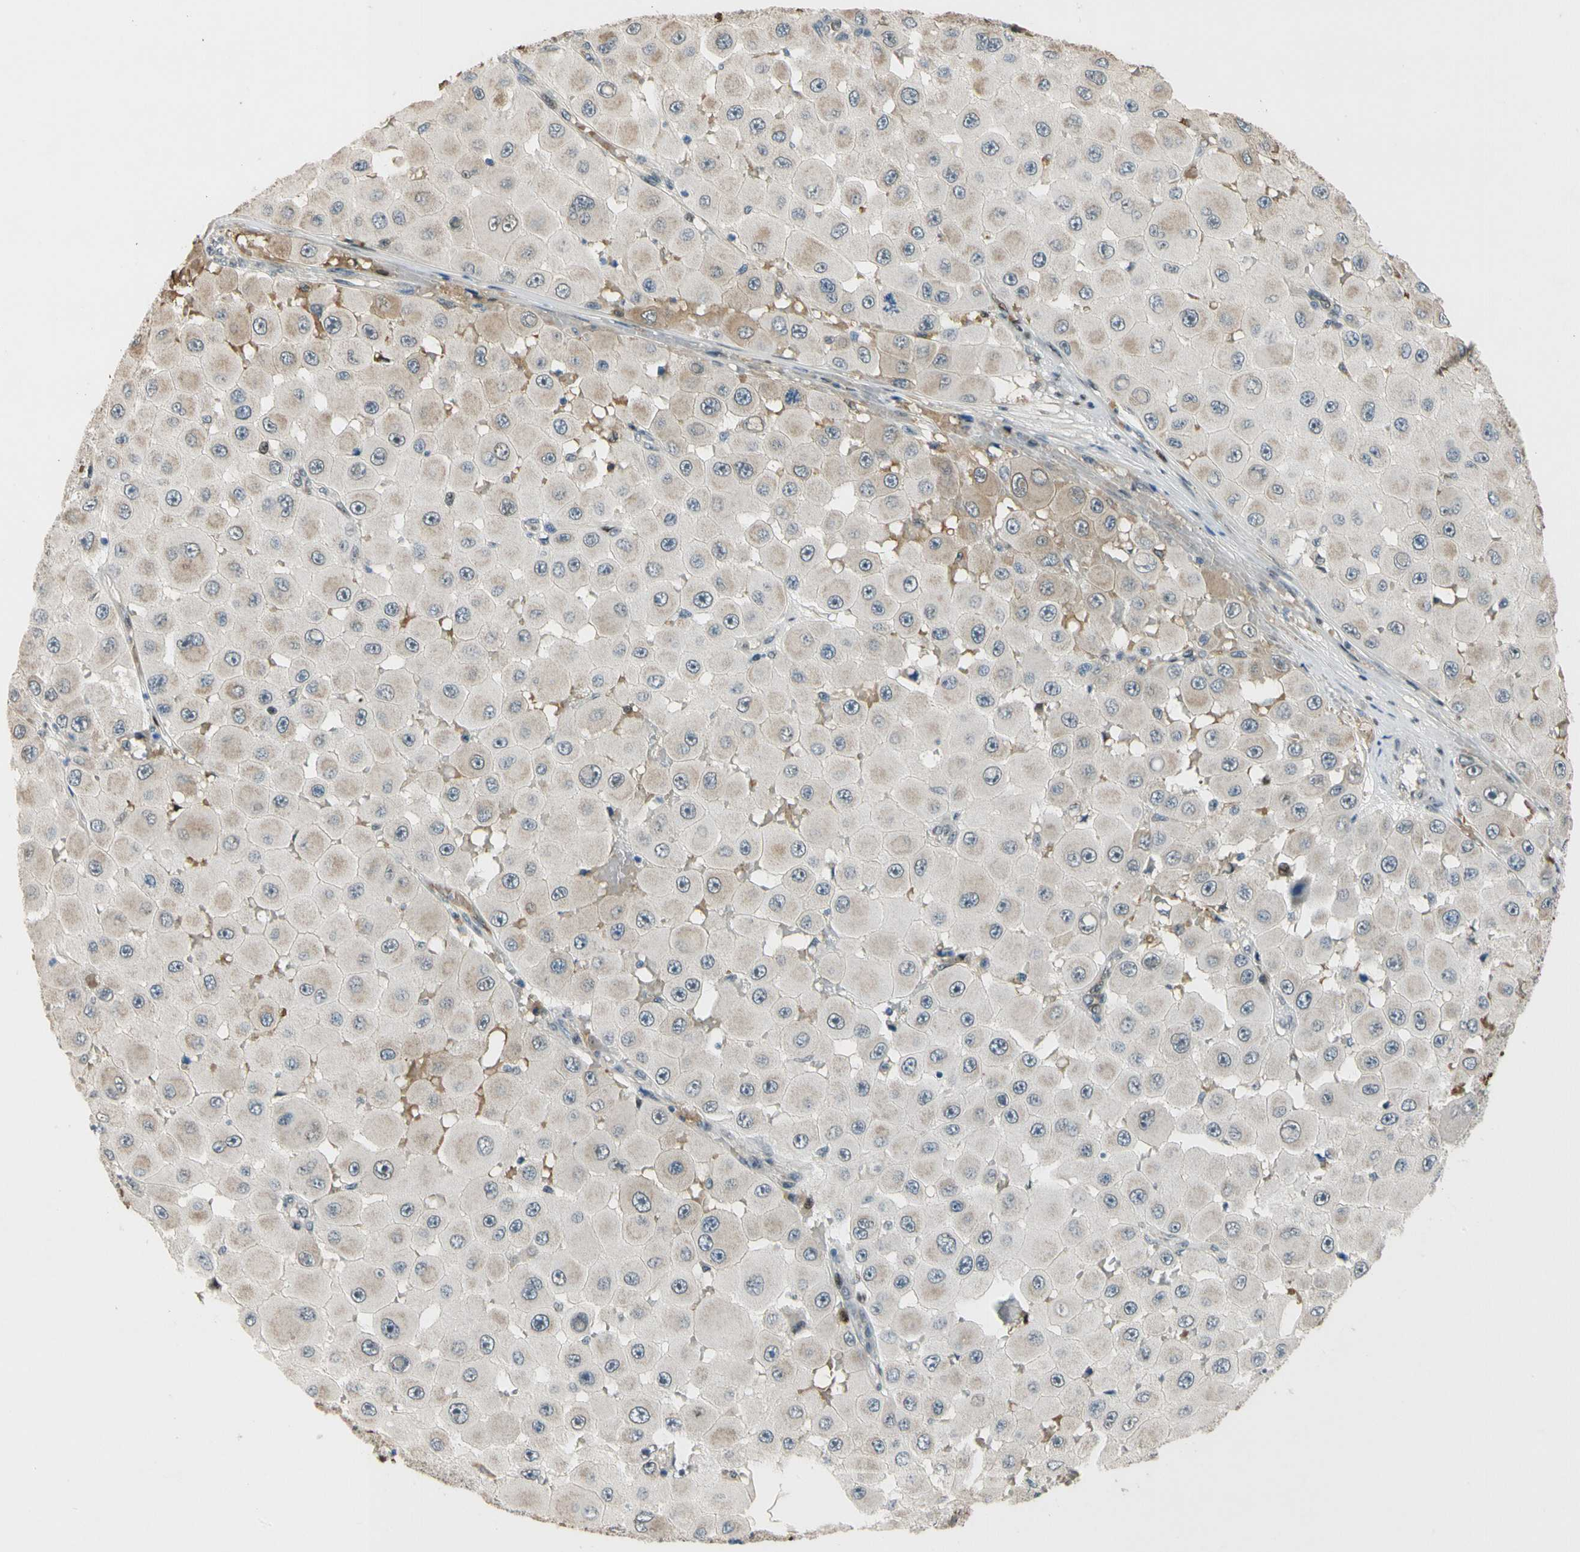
{"staining": {"intensity": "negative", "quantity": "none", "location": "none"}, "tissue": "melanoma", "cell_type": "Tumor cells", "image_type": "cancer", "snomed": [{"axis": "morphology", "description": "Malignant melanoma, NOS"}, {"axis": "topography", "description": "Skin"}], "caption": "A micrograph of malignant melanoma stained for a protein shows no brown staining in tumor cells.", "gene": "ZNF184", "patient": {"sex": "female", "age": 81}}